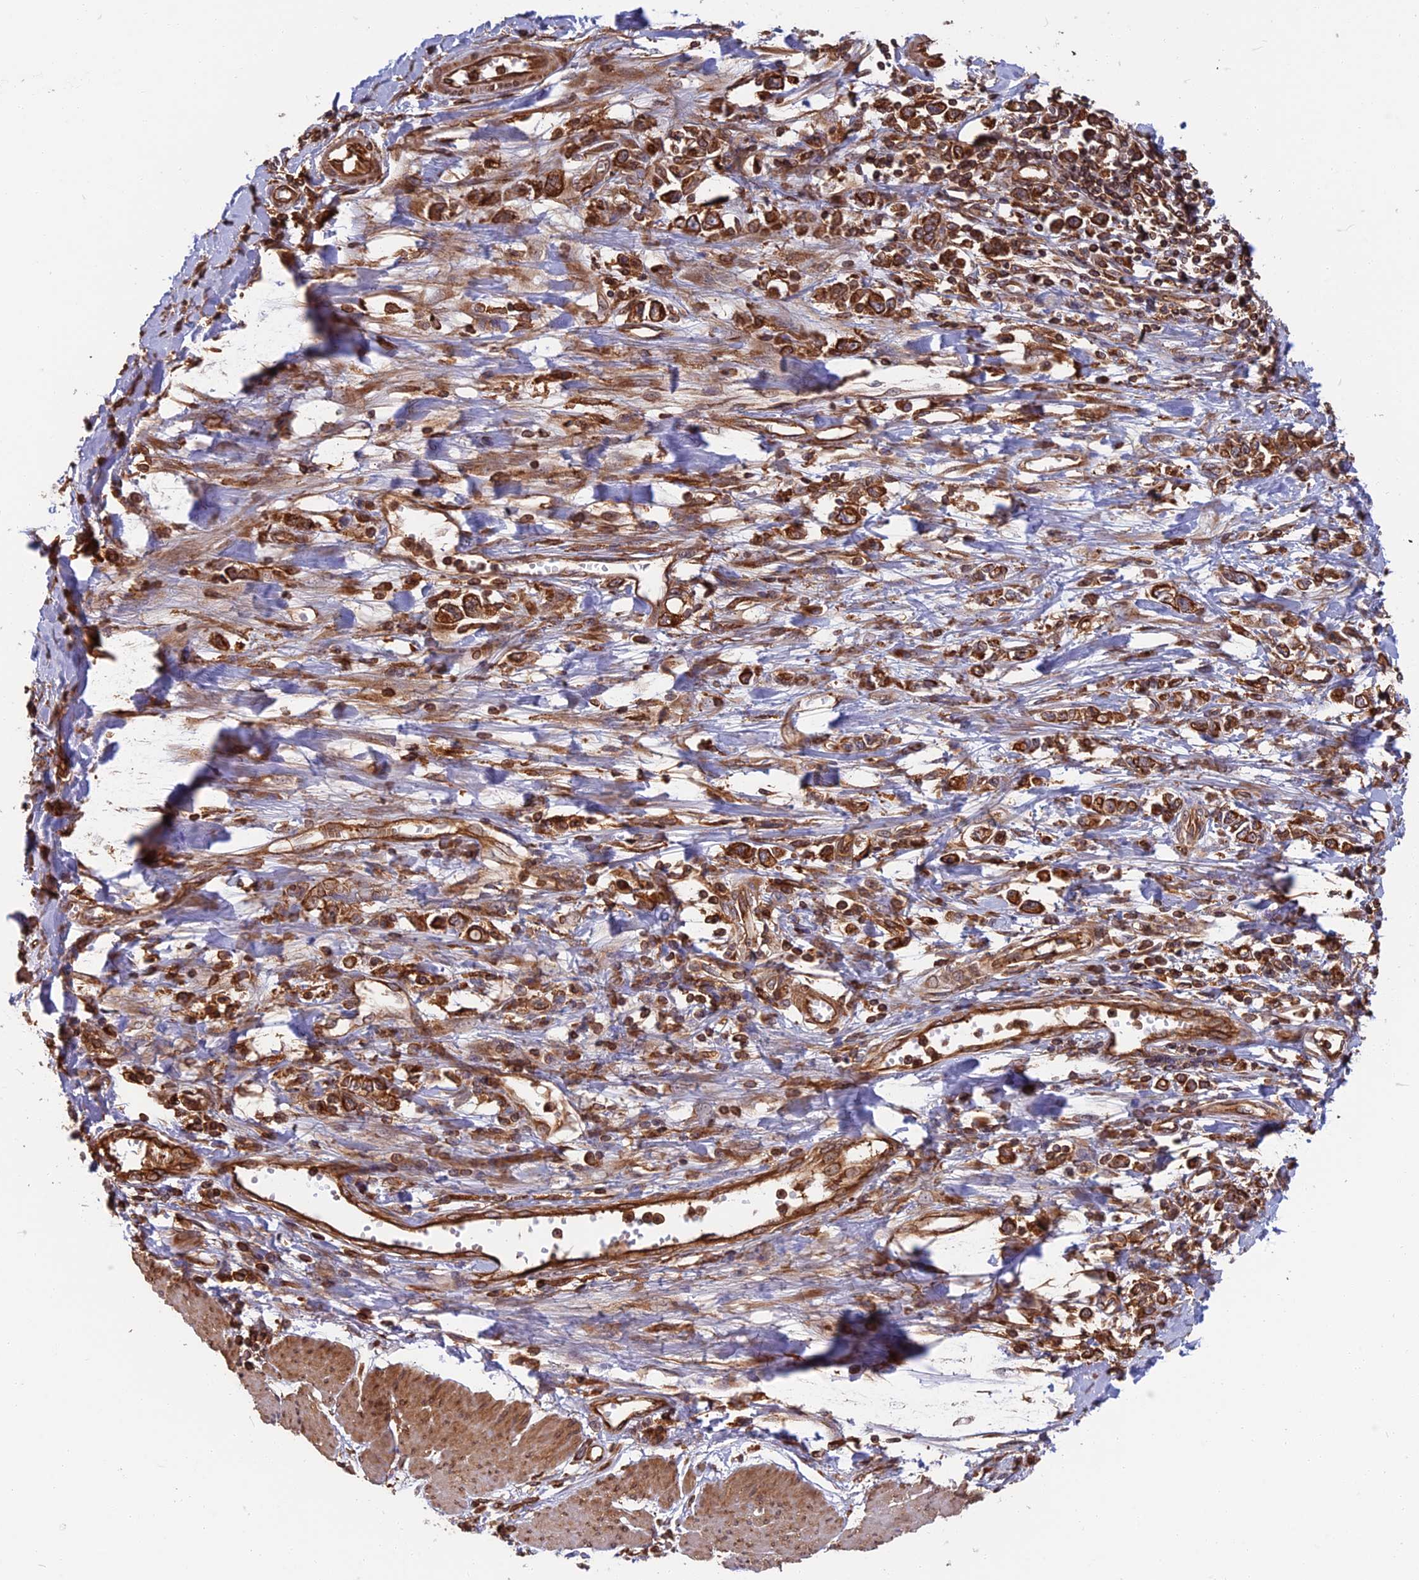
{"staining": {"intensity": "strong", "quantity": ">75%", "location": "cytoplasmic/membranous"}, "tissue": "stomach cancer", "cell_type": "Tumor cells", "image_type": "cancer", "snomed": [{"axis": "morphology", "description": "Adenocarcinoma, NOS"}, {"axis": "topography", "description": "Stomach"}], "caption": "Protein staining of adenocarcinoma (stomach) tissue demonstrates strong cytoplasmic/membranous staining in approximately >75% of tumor cells.", "gene": "WDR1", "patient": {"sex": "female", "age": 76}}